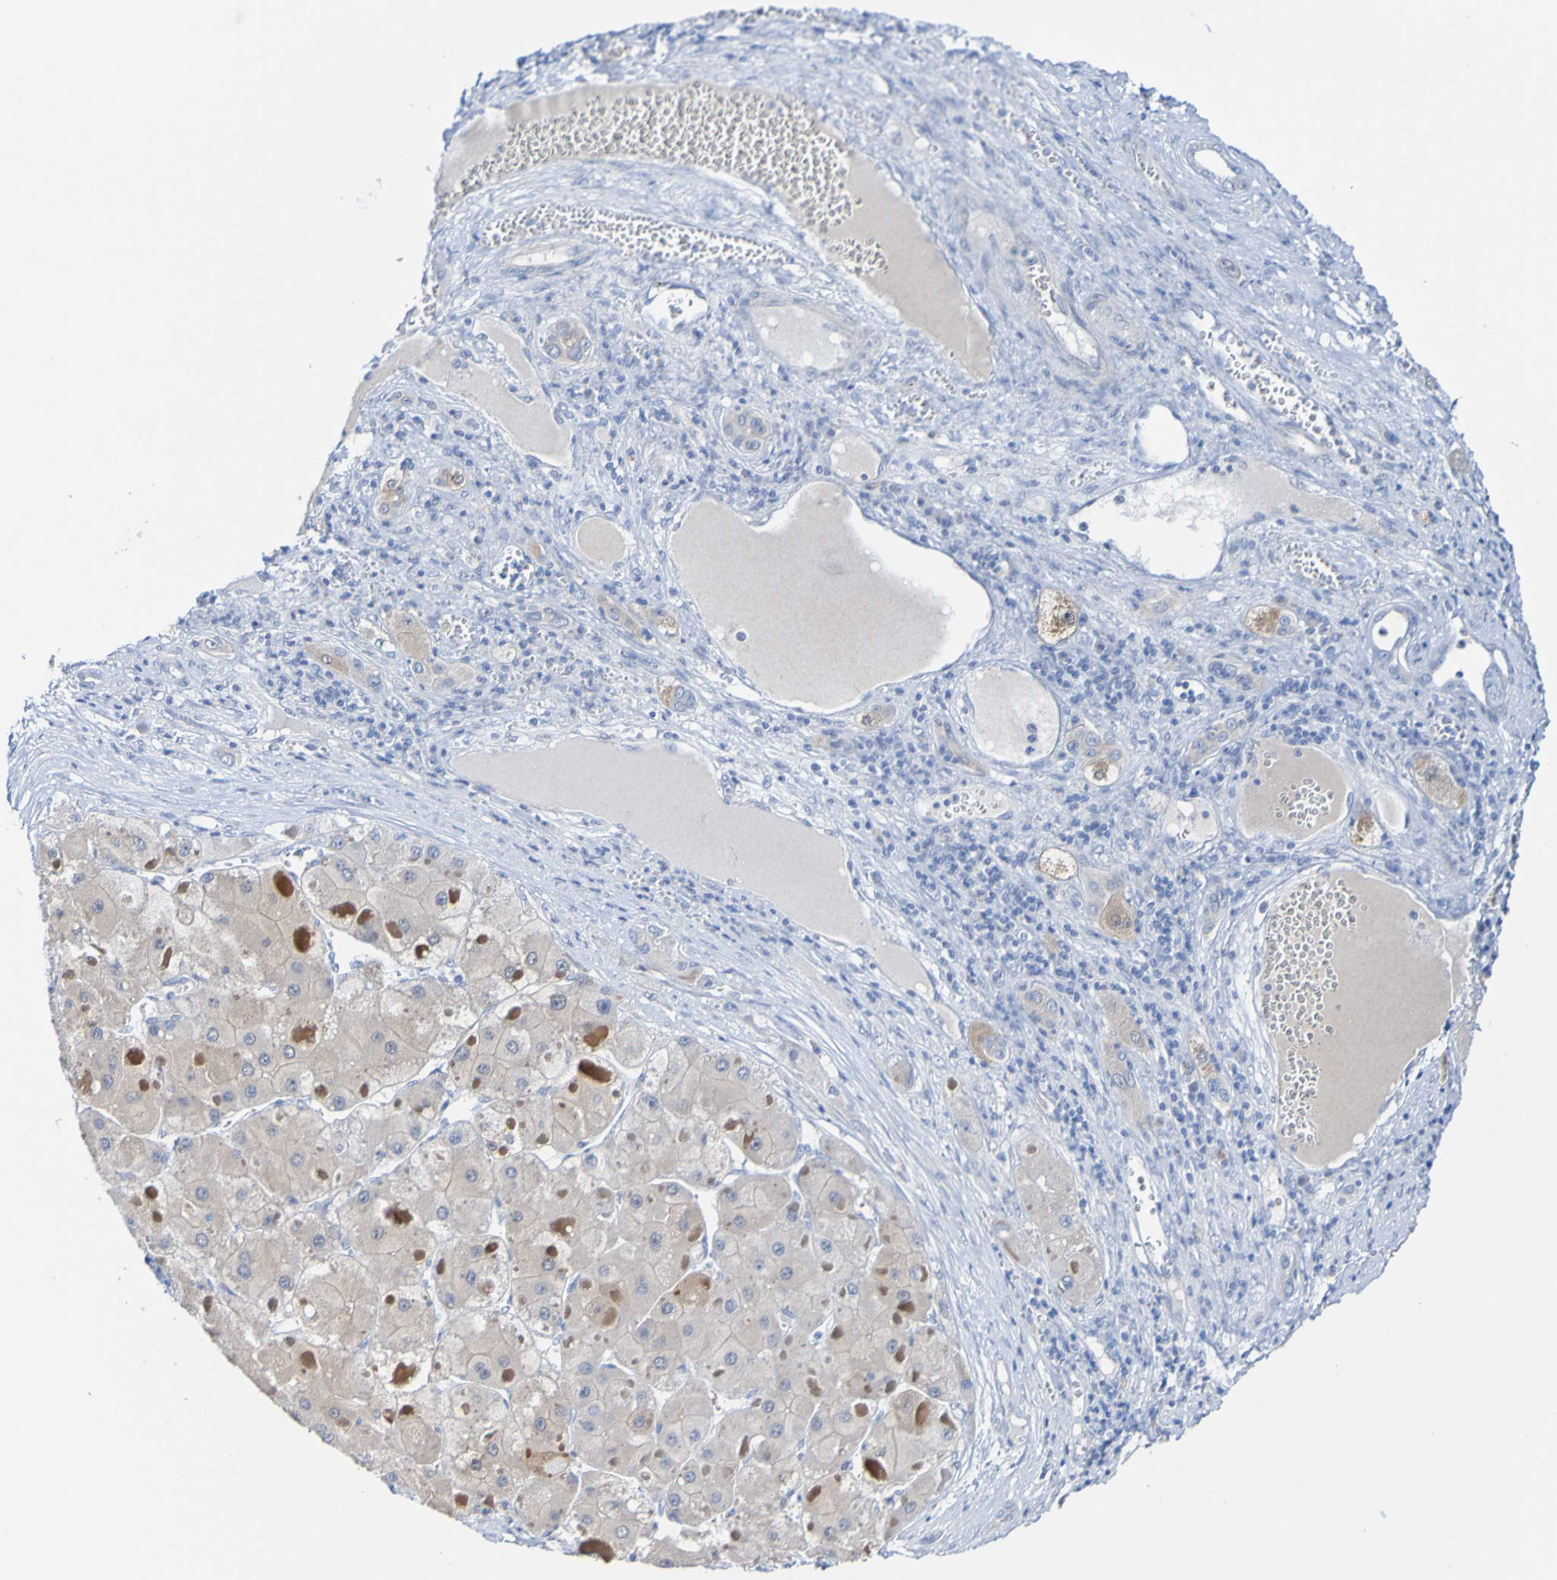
{"staining": {"intensity": "moderate", "quantity": "<25%", "location": "cytoplasmic/membranous"}, "tissue": "liver cancer", "cell_type": "Tumor cells", "image_type": "cancer", "snomed": [{"axis": "morphology", "description": "Carcinoma, Hepatocellular, NOS"}, {"axis": "topography", "description": "Liver"}], "caption": "Tumor cells reveal low levels of moderate cytoplasmic/membranous positivity in approximately <25% of cells in human liver cancer. Immunohistochemistry (ihc) stains the protein in brown and the nuclei are stained blue.", "gene": "ACMSD", "patient": {"sex": "female", "age": 73}}